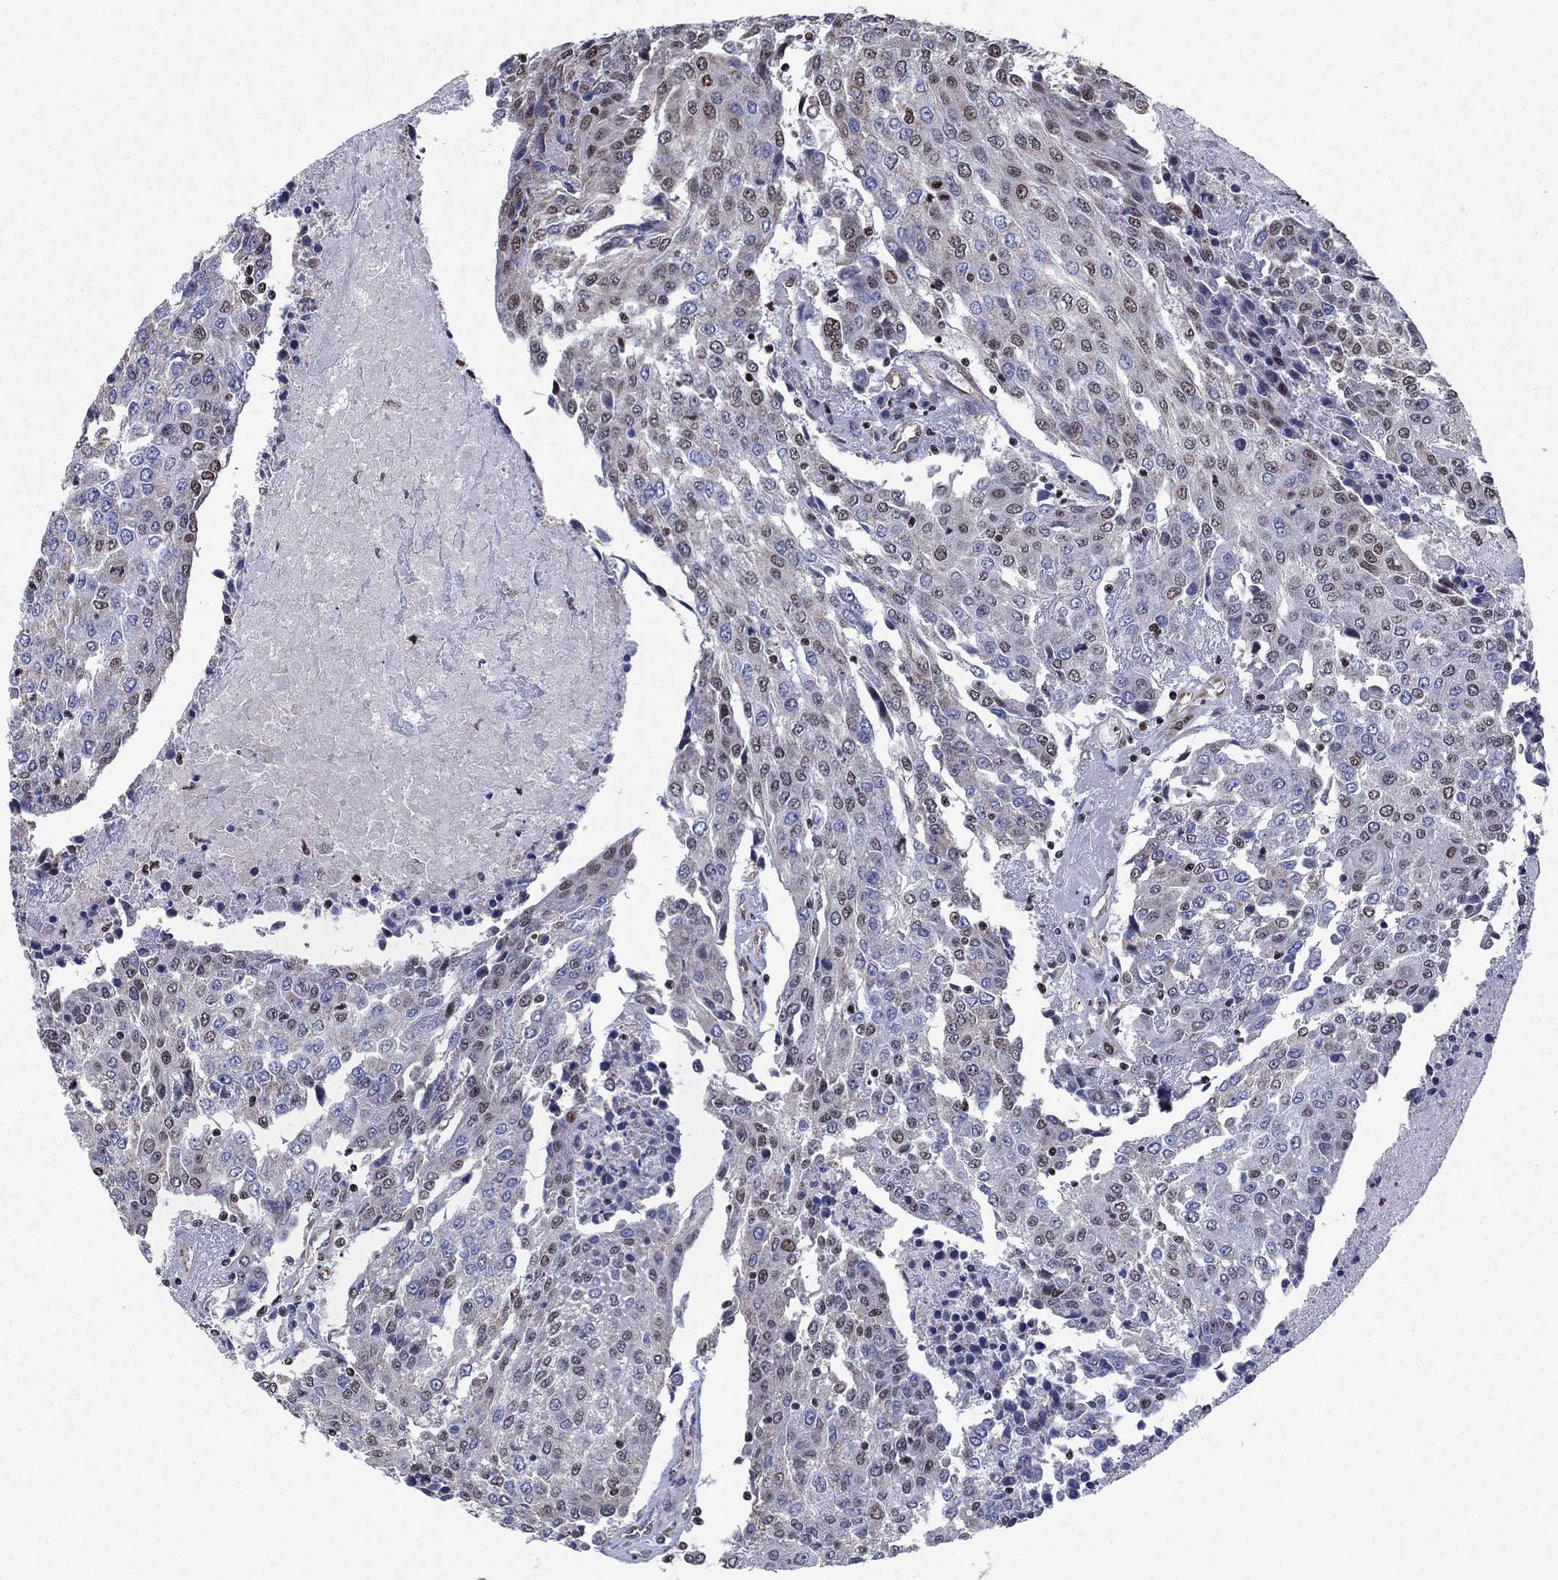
{"staining": {"intensity": "moderate", "quantity": "<25%", "location": "nuclear"}, "tissue": "urothelial cancer", "cell_type": "Tumor cells", "image_type": "cancer", "snomed": [{"axis": "morphology", "description": "Urothelial carcinoma, High grade"}, {"axis": "topography", "description": "Urinary bladder"}], "caption": "This is an image of IHC staining of high-grade urothelial carcinoma, which shows moderate expression in the nuclear of tumor cells.", "gene": "N4BP2", "patient": {"sex": "female", "age": 85}}